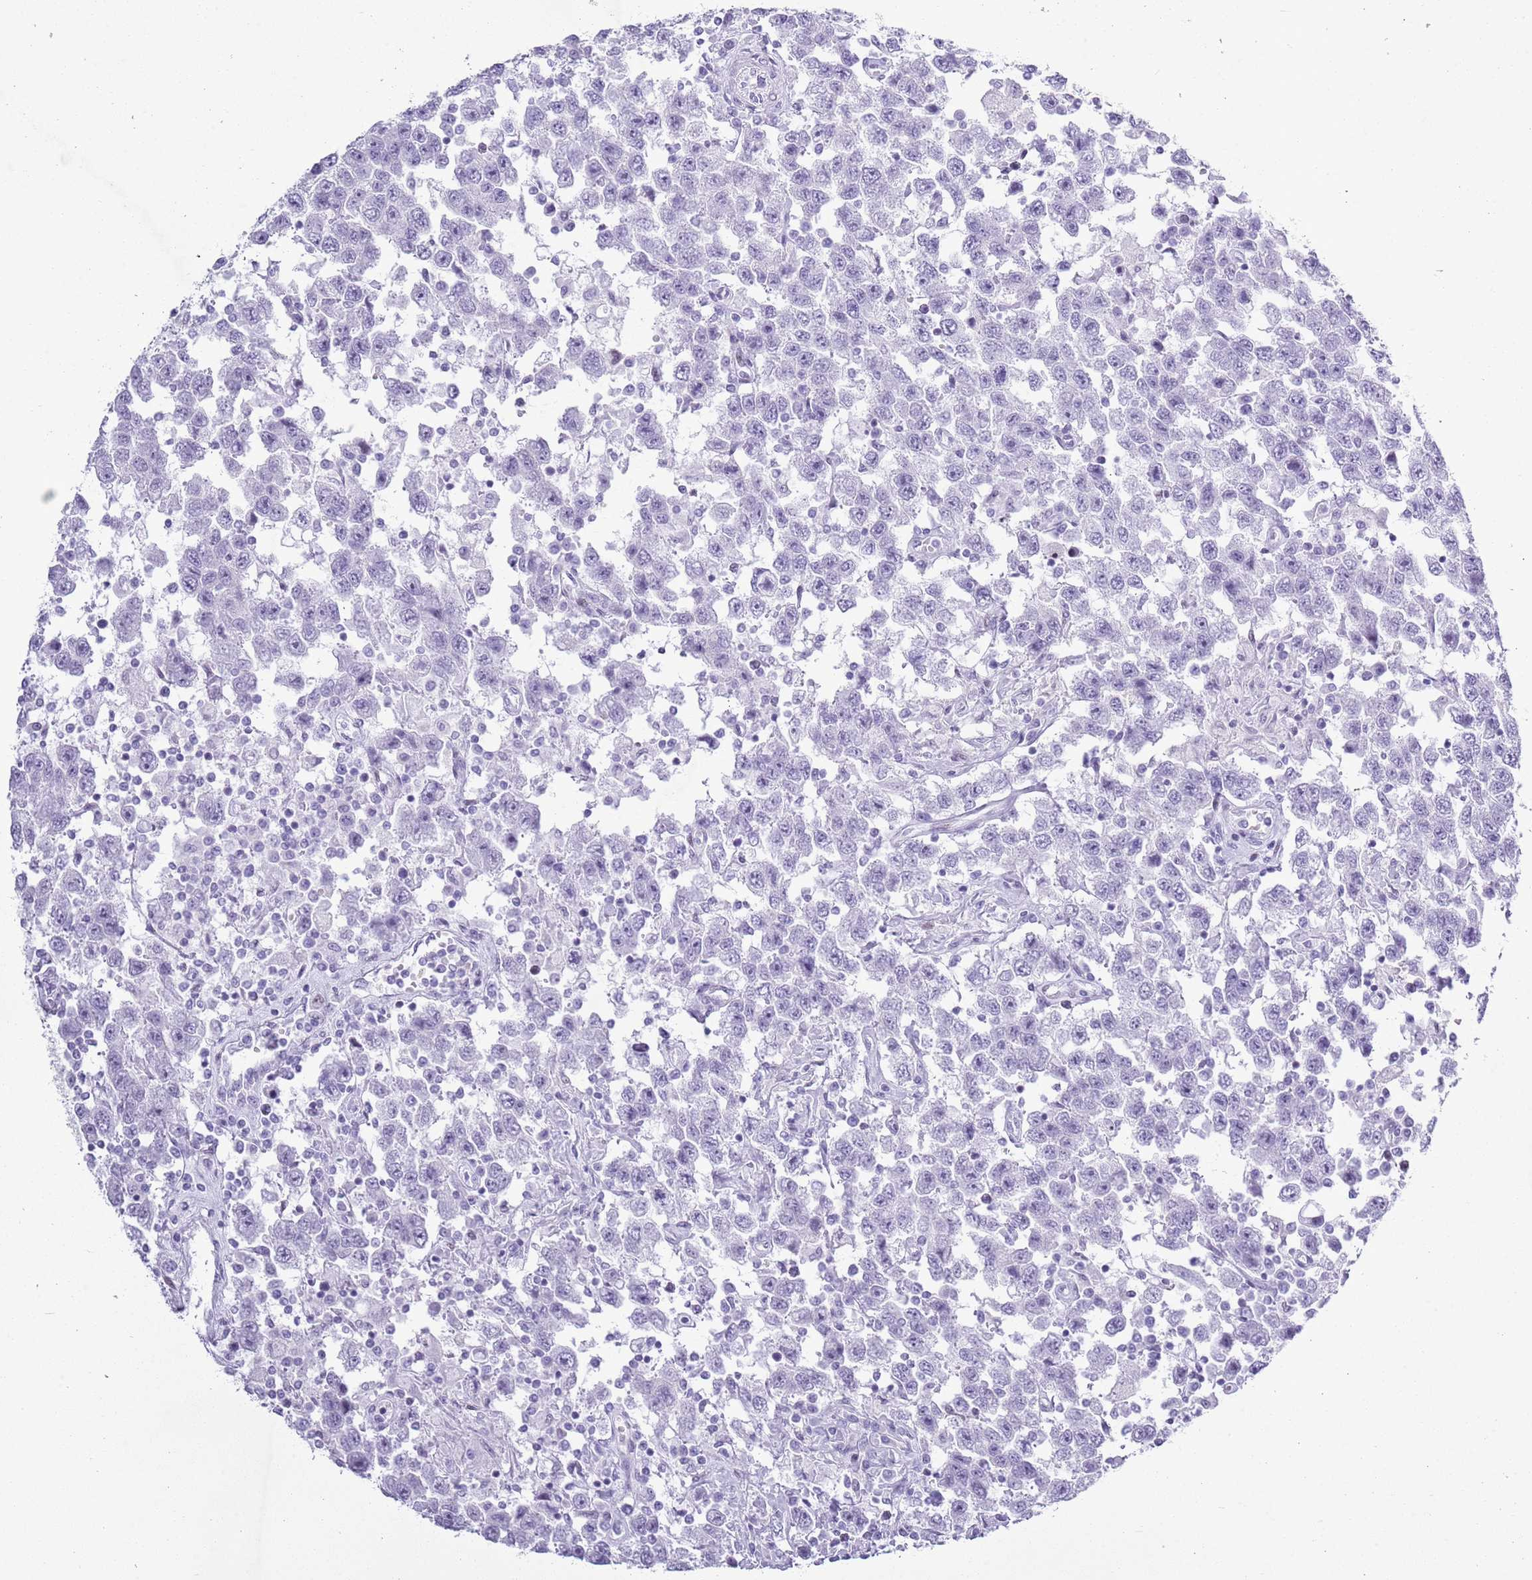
{"staining": {"intensity": "negative", "quantity": "none", "location": "none"}, "tissue": "testis cancer", "cell_type": "Tumor cells", "image_type": "cancer", "snomed": [{"axis": "morphology", "description": "Seminoma, NOS"}, {"axis": "topography", "description": "Testis"}], "caption": "A micrograph of testis seminoma stained for a protein shows no brown staining in tumor cells.", "gene": "ASIP", "patient": {"sex": "male", "age": 41}}